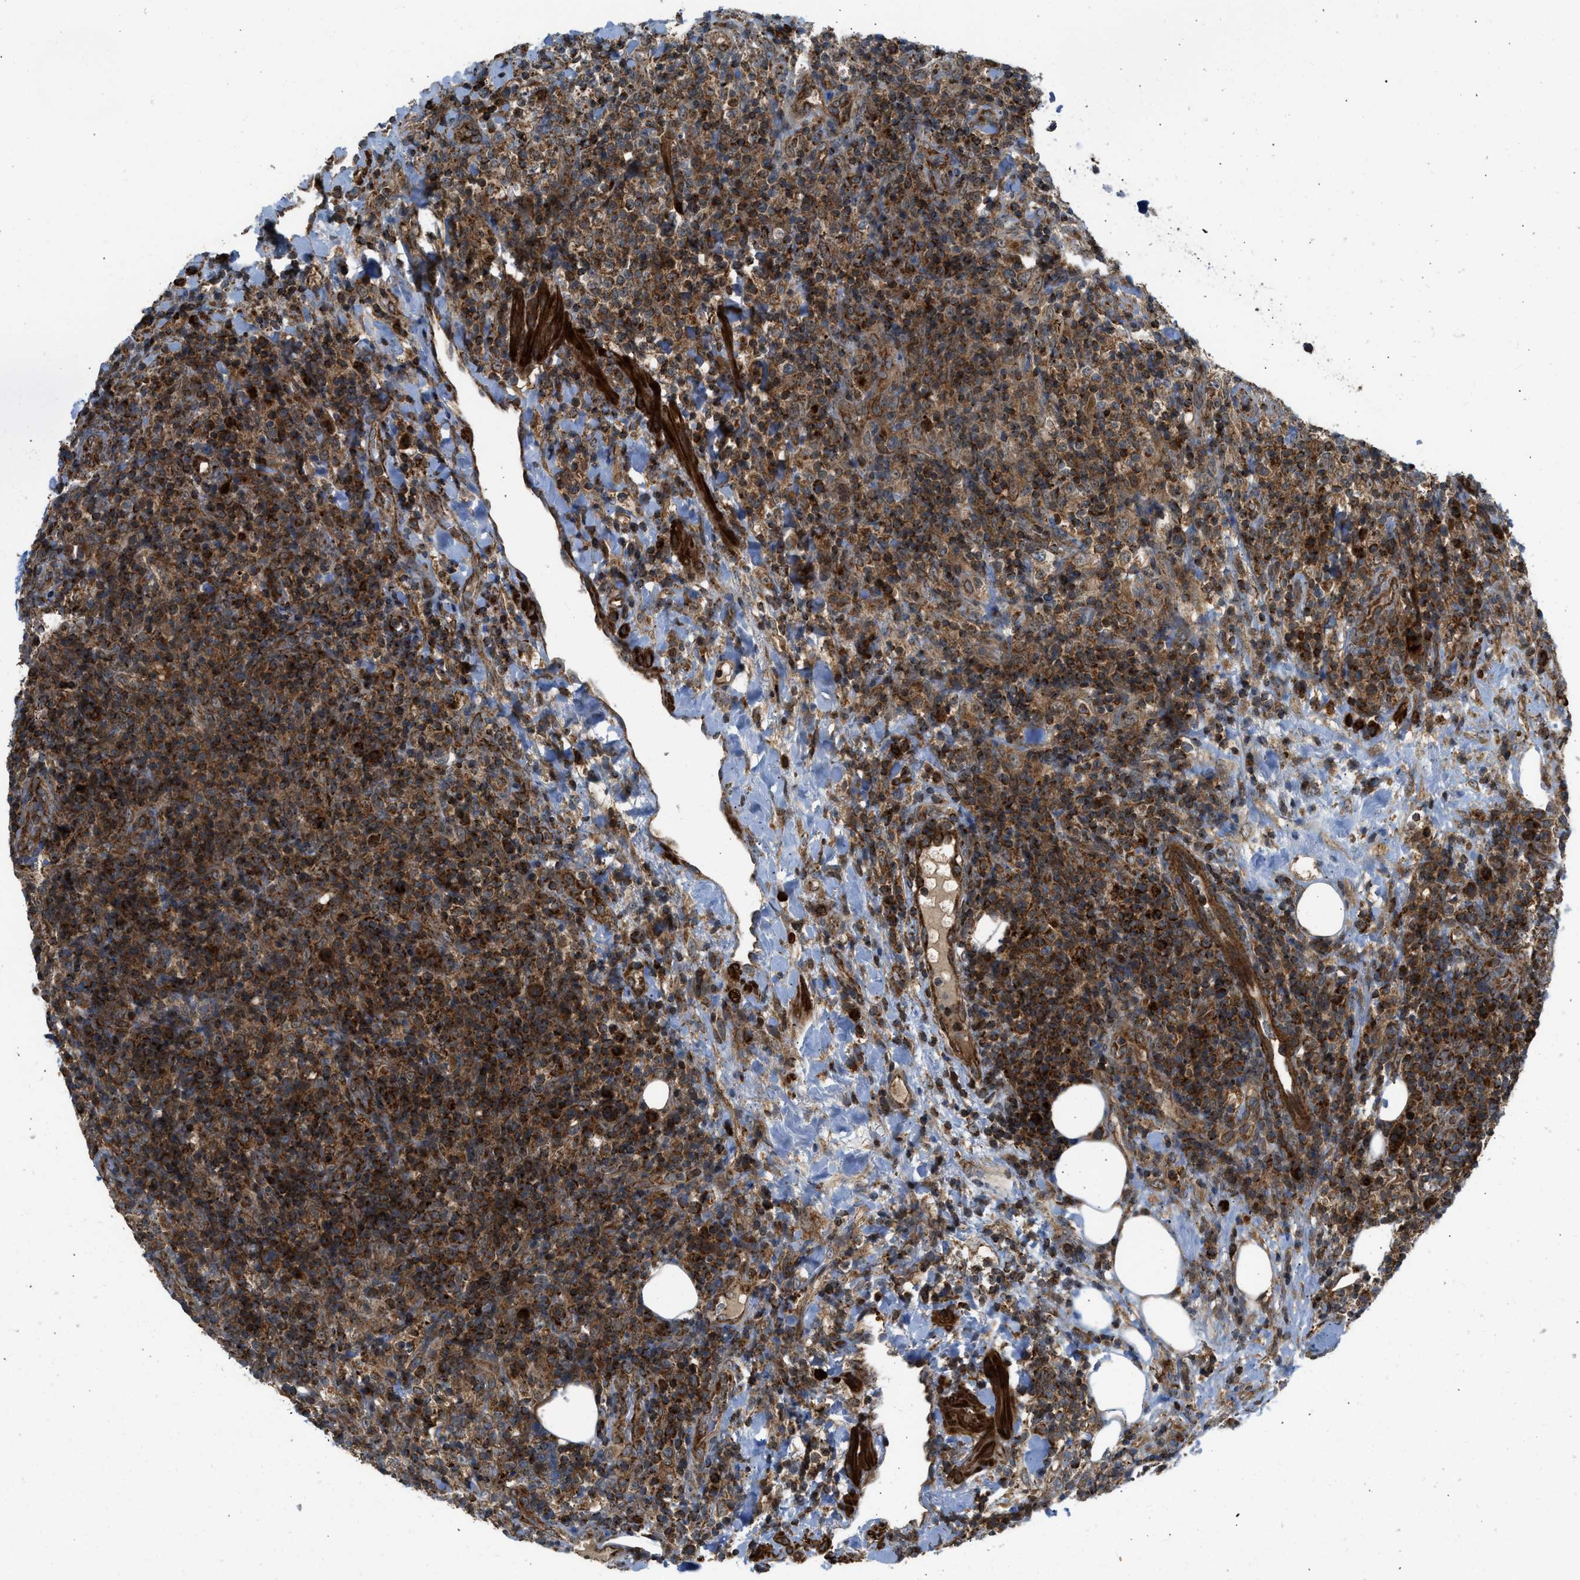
{"staining": {"intensity": "strong", "quantity": ">75%", "location": "cytoplasmic/membranous"}, "tissue": "lymphoma", "cell_type": "Tumor cells", "image_type": "cancer", "snomed": [{"axis": "morphology", "description": "Malignant lymphoma, non-Hodgkin's type, High grade"}, {"axis": "topography", "description": "Lymph node"}], "caption": "DAB (3,3'-diaminobenzidine) immunohistochemical staining of human lymphoma demonstrates strong cytoplasmic/membranous protein staining in about >75% of tumor cells.", "gene": "SESN2", "patient": {"sex": "female", "age": 76}}